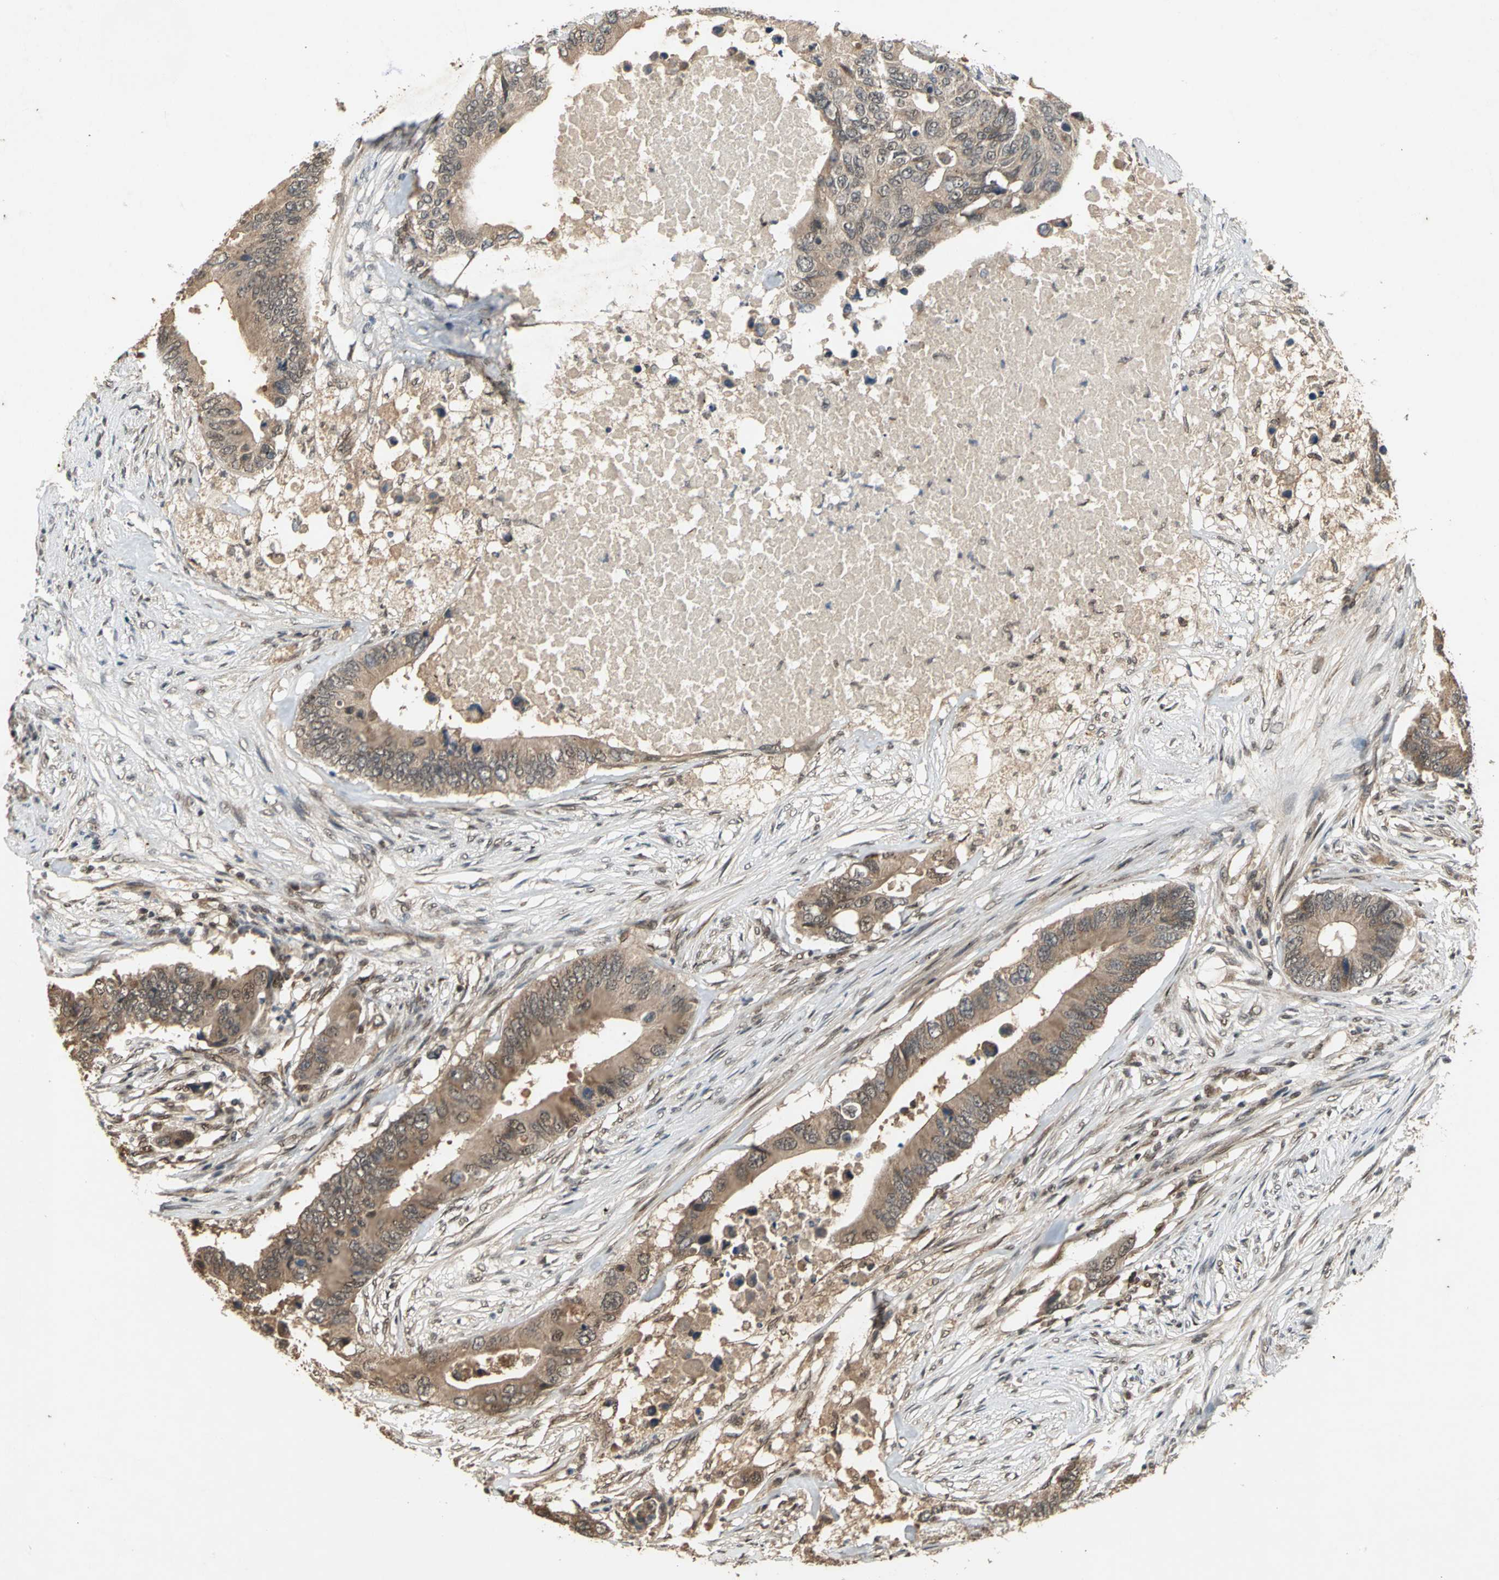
{"staining": {"intensity": "moderate", "quantity": "25%-75%", "location": "cytoplasmic/membranous"}, "tissue": "colorectal cancer", "cell_type": "Tumor cells", "image_type": "cancer", "snomed": [{"axis": "morphology", "description": "Adenocarcinoma, NOS"}, {"axis": "topography", "description": "Colon"}], "caption": "This micrograph displays immunohistochemistry staining of human colorectal adenocarcinoma, with medium moderate cytoplasmic/membranous staining in about 25%-75% of tumor cells.", "gene": "NOTCH3", "patient": {"sex": "male", "age": 71}}